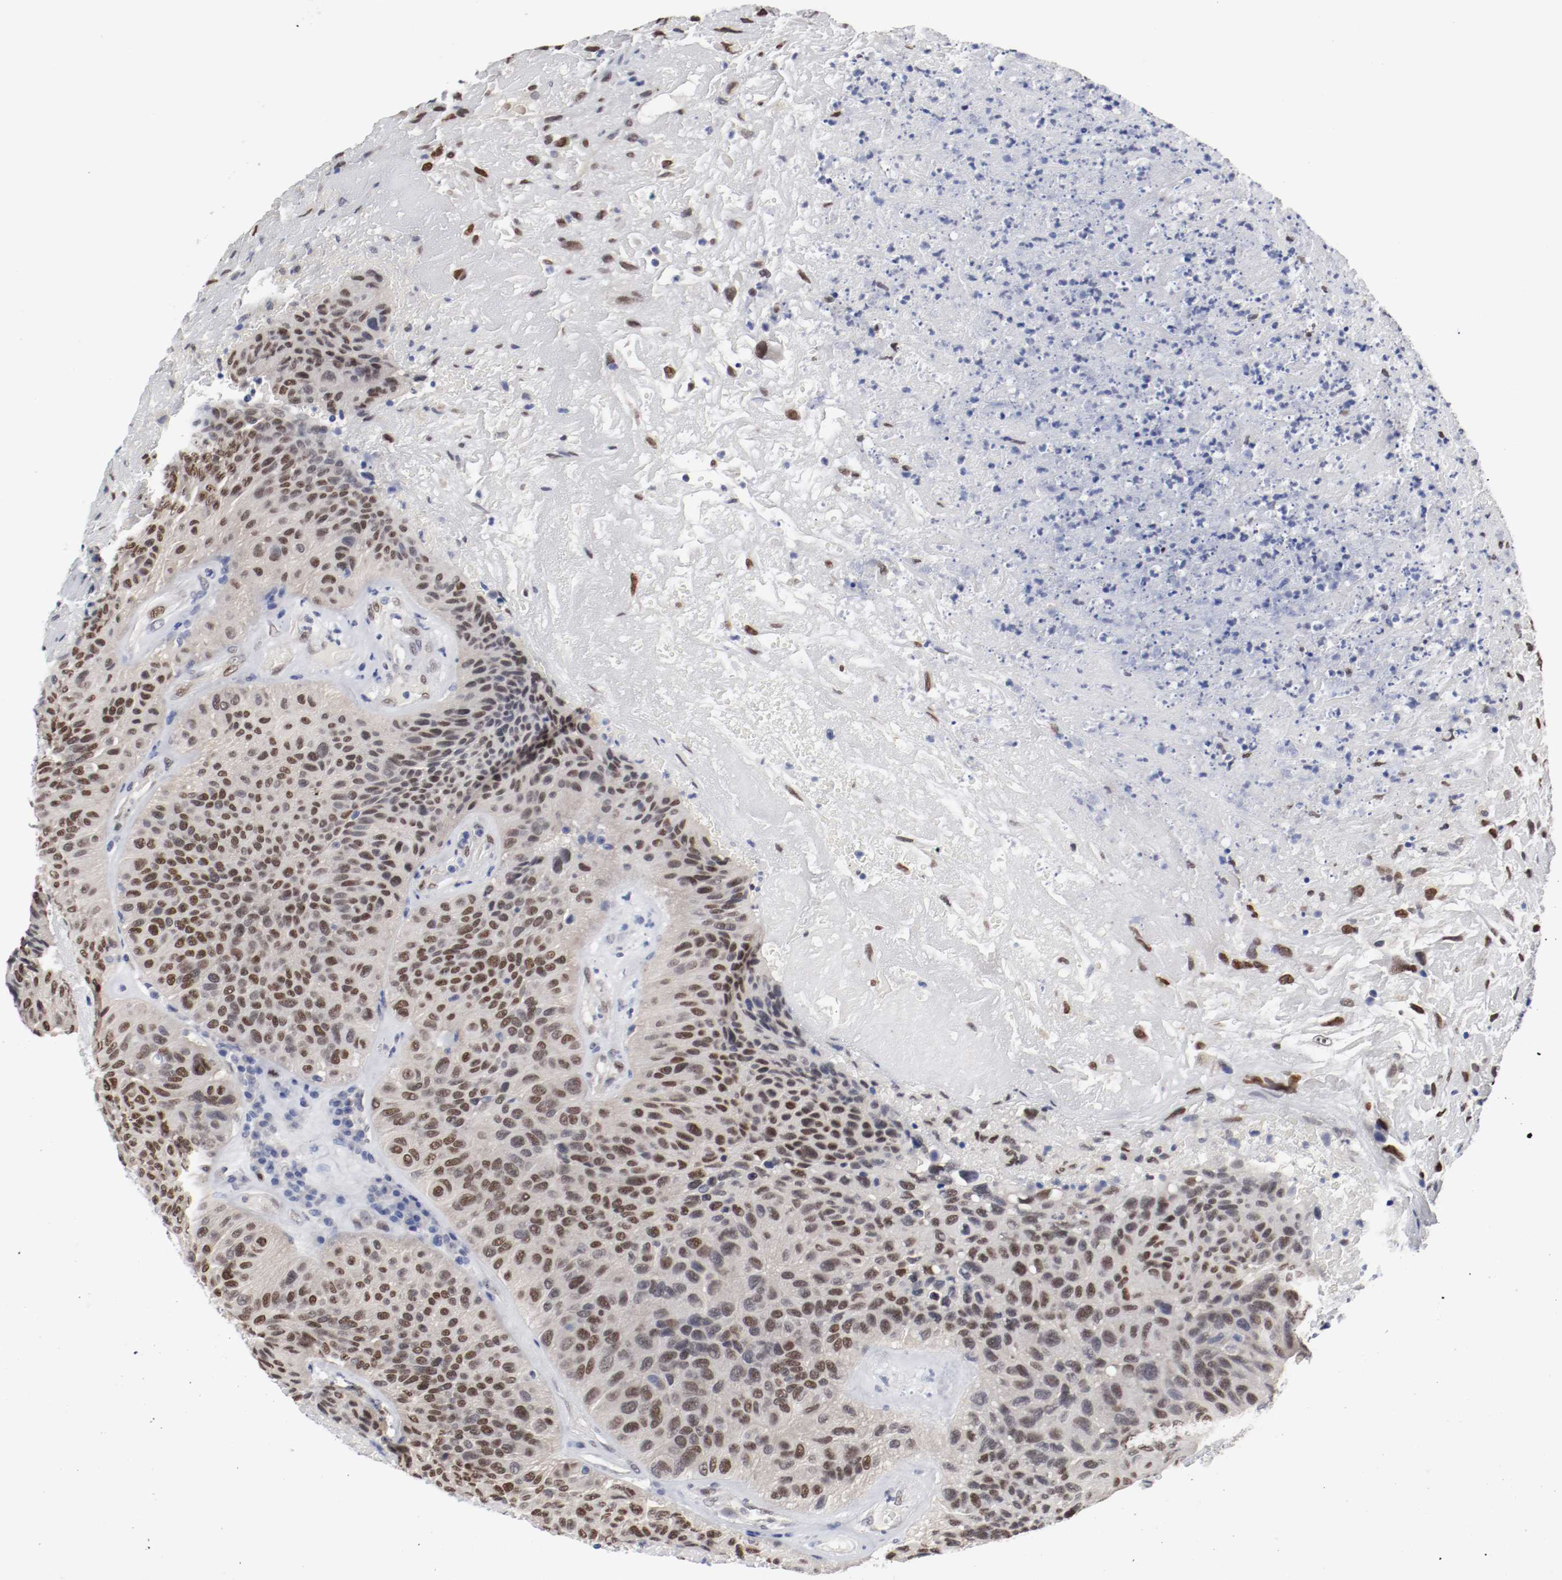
{"staining": {"intensity": "strong", "quantity": ">75%", "location": "nuclear"}, "tissue": "urothelial cancer", "cell_type": "Tumor cells", "image_type": "cancer", "snomed": [{"axis": "morphology", "description": "Urothelial carcinoma, High grade"}, {"axis": "topography", "description": "Urinary bladder"}], "caption": "A micrograph of human urothelial cancer stained for a protein shows strong nuclear brown staining in tumor cells.", "gene": "FOSL2", "patient": {"sex": "male", "age": 66}}